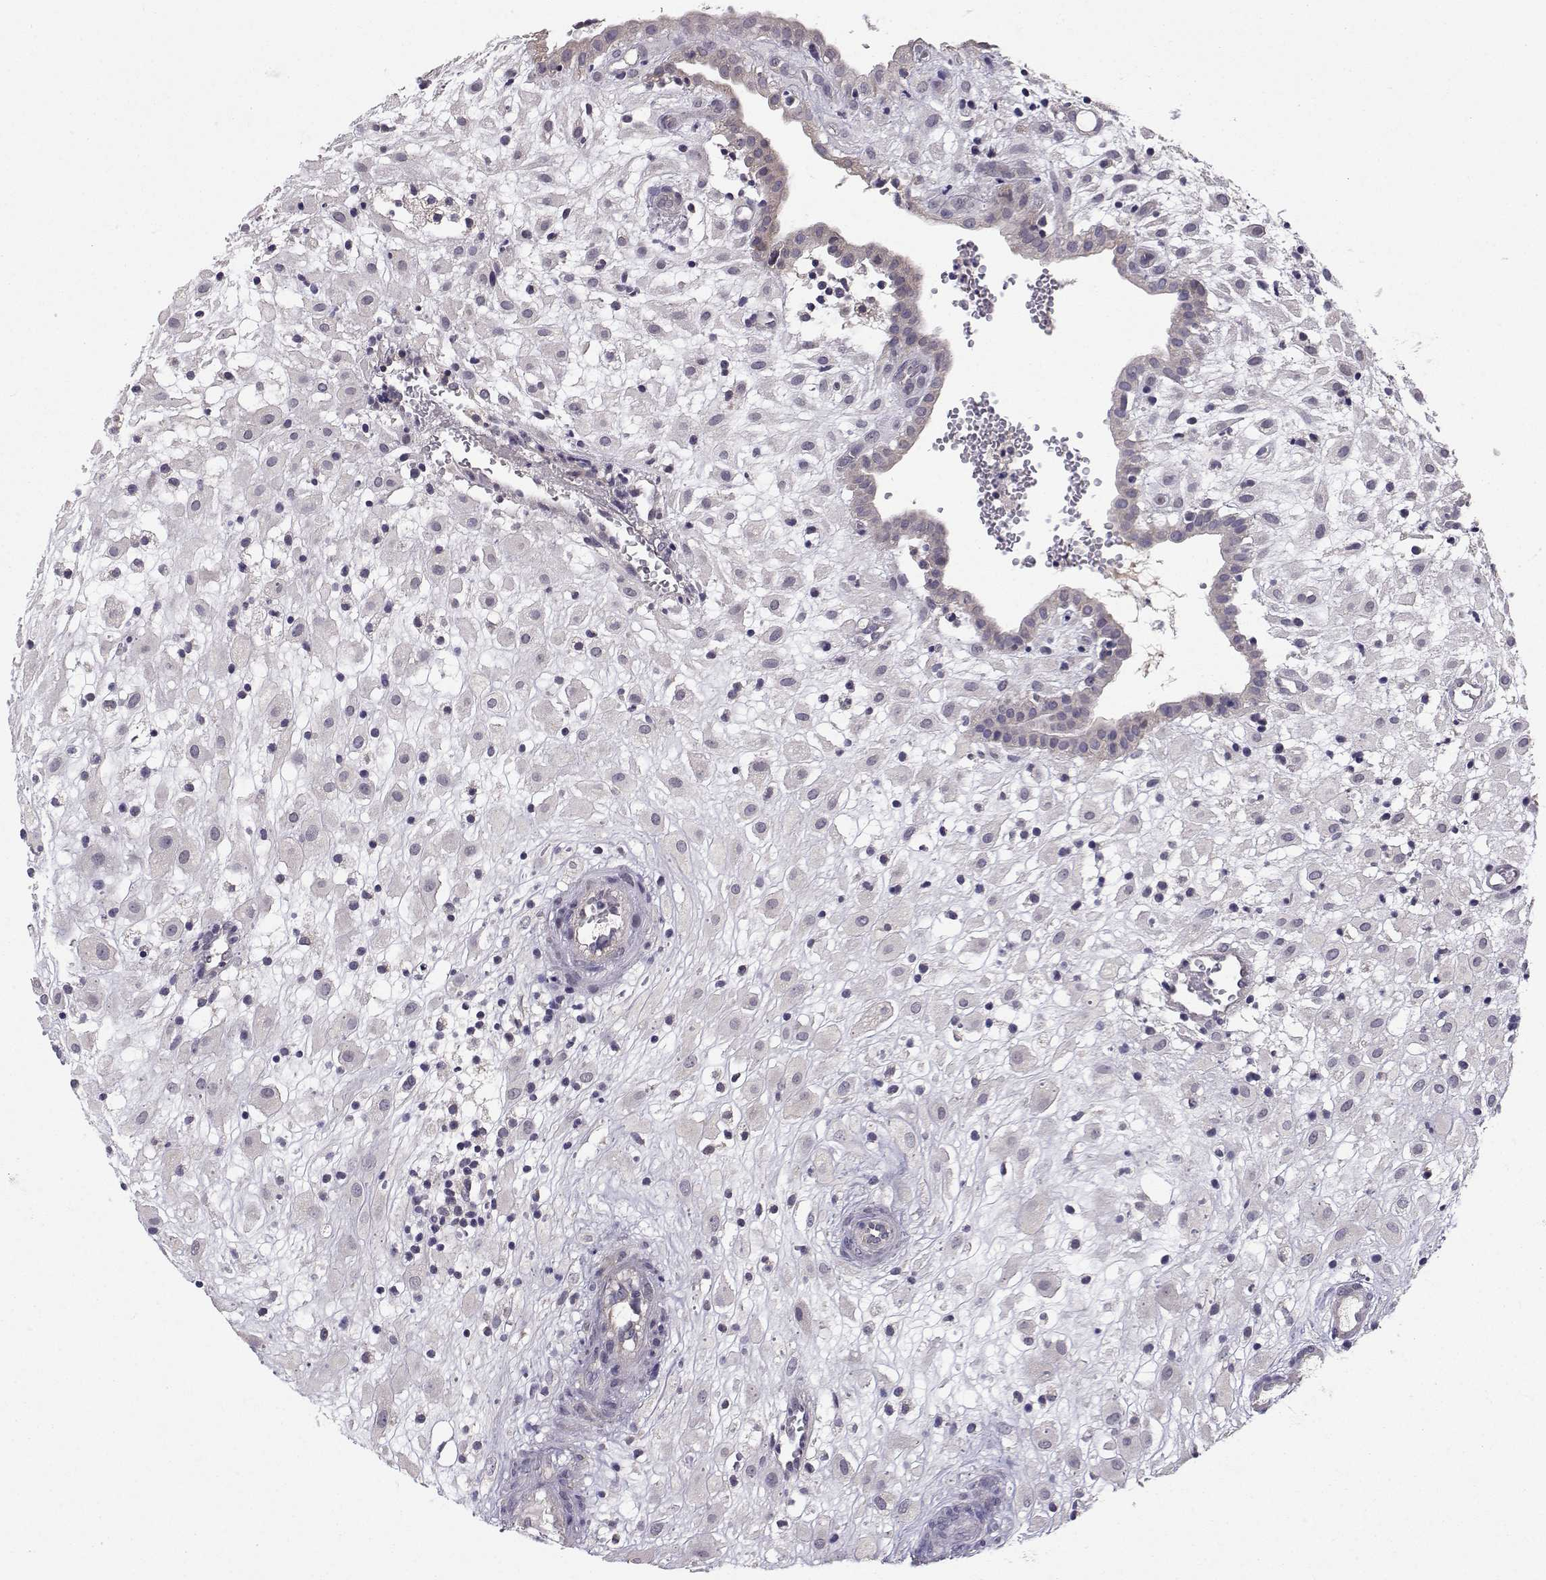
{"staining": {"intensity": "negative", "quantity": "none", "location": "none"}, "tissue": "placenta", "cell_type": "Decidual cells", "image_type": "normal", "snomed": [{"axis": "morphology", "description": "Normal tissue, NOS"}, {"axis": "topography", "description": "Placenta"}], "caption": "Decidual cells show no significant positivity in normal placenta.", "gene": "PEX5L", "patient": {"sex": "female", "age": 24}}